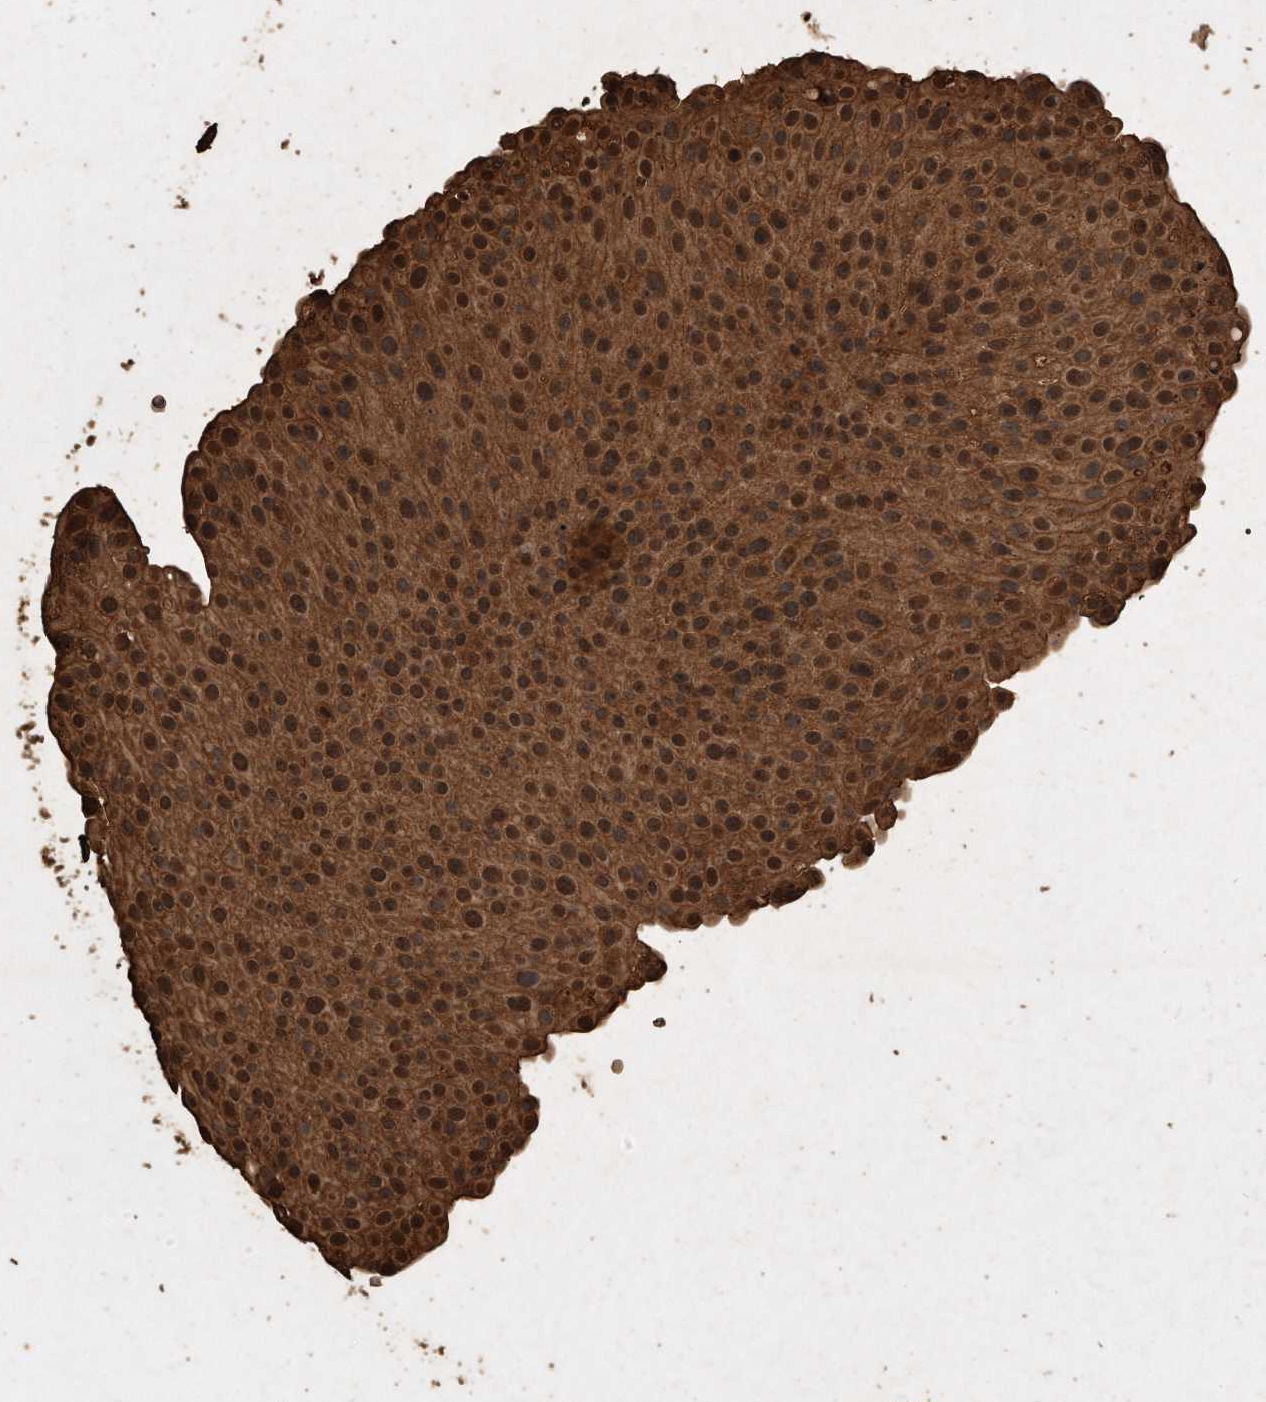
{"staining": {"intensity": "strong", "quantity": ">75%", "location": "cytoplasmic/membranous,nuclear"}, "tissue": "urothelial cancer", "cell_type": "Tumor cells", "image_type": "cancer", "snomed": [{"axis": "morphology", "description": "Urothelial carcinoma, Low grade"}, {"axis": "topography", "description": "Smooth muscle"}, {"axis": "topography", "description": "Urinary bladder"}], "caption": "Protein expression analysis of human urothelial carcinoma (low-grade) reveals strong cytoplasmic/membranous and nuclear staining in about >75% of tumor cells.", "gene": "CFLAR", "patient": {"sex": "male", "age": 60}}